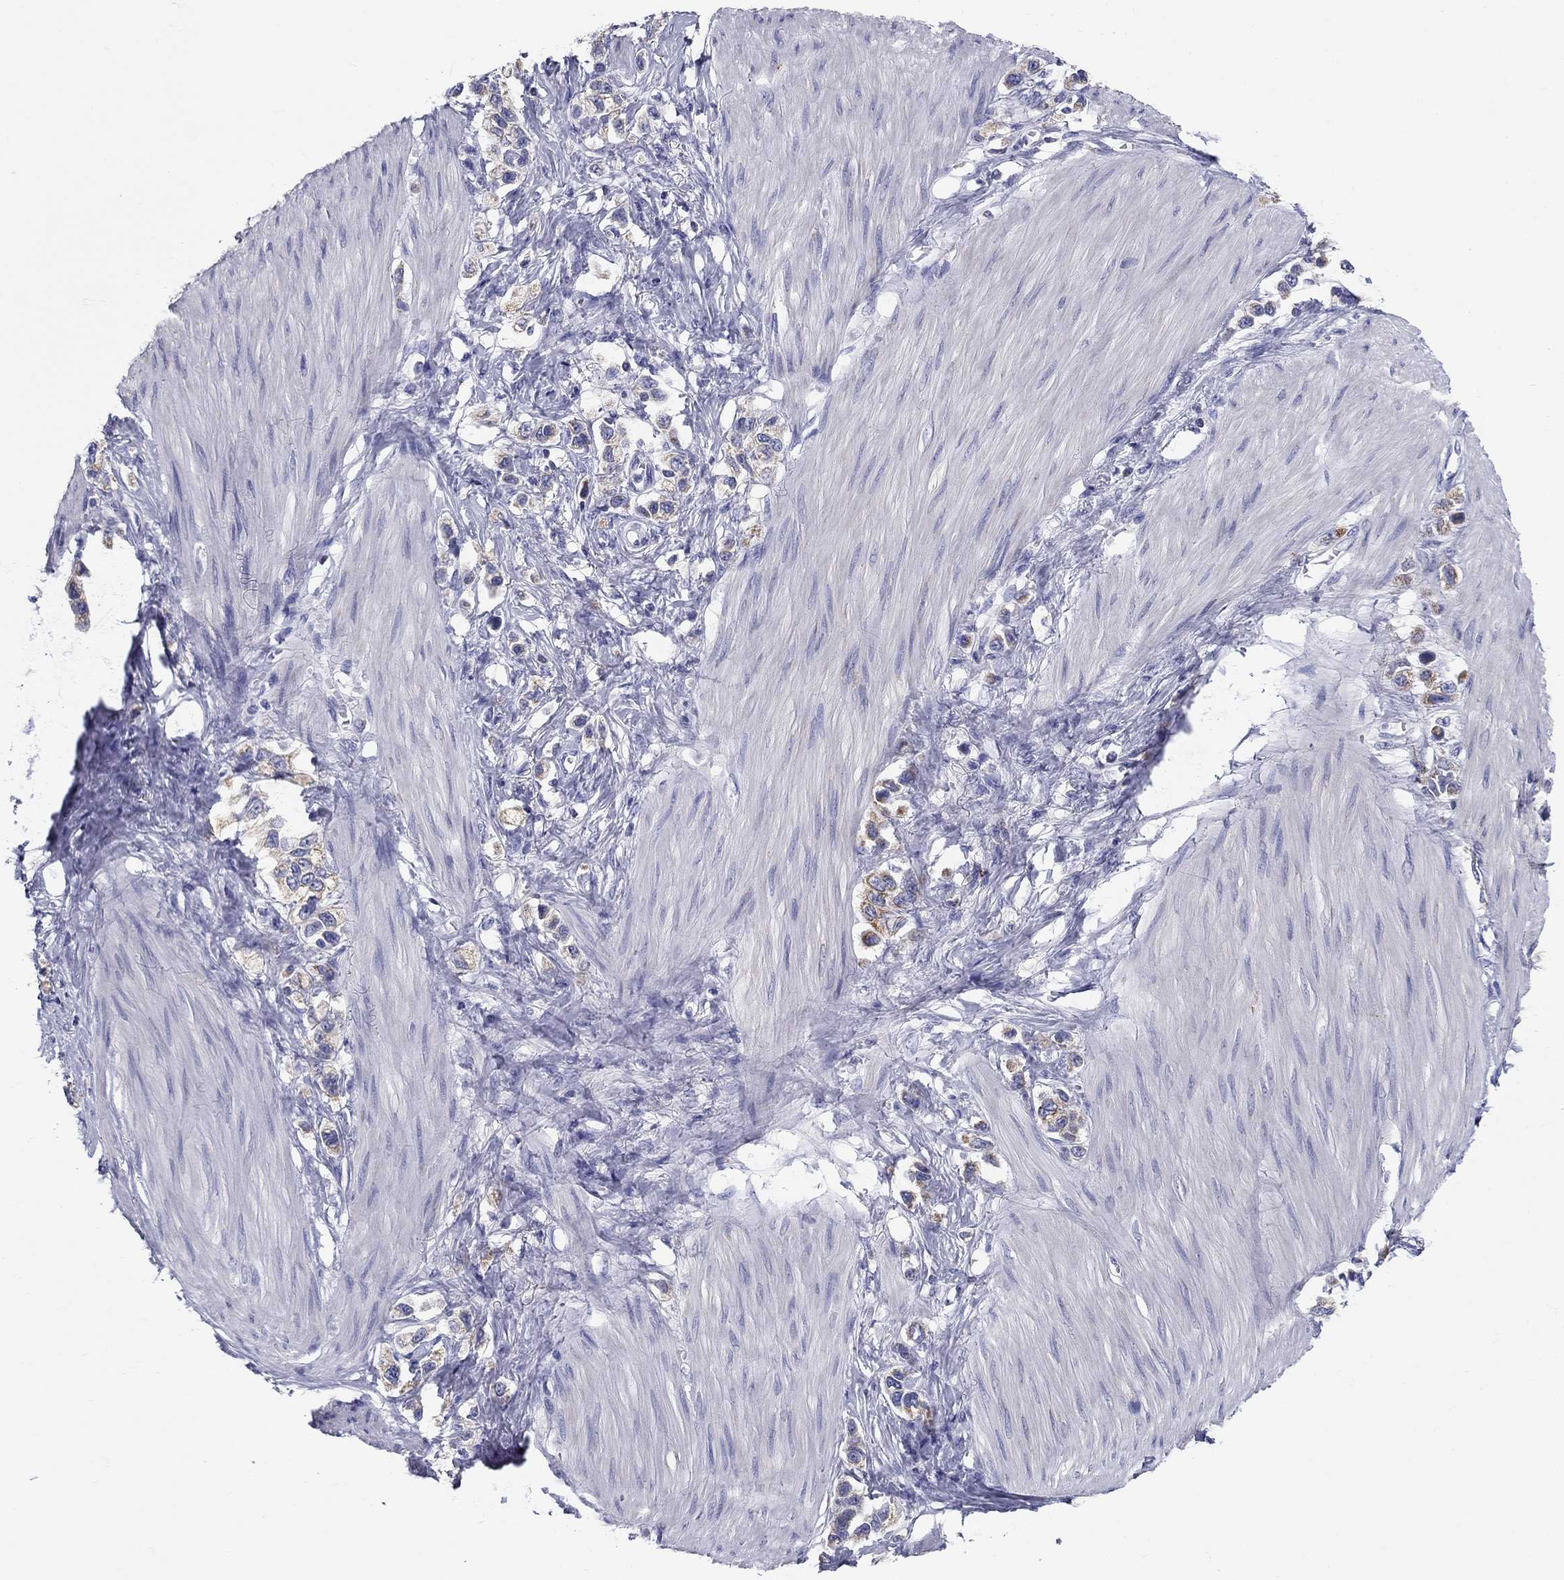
{"staining": {"intensity": "moderate", "quantity": "<25%", "location": "cytoplasmic/membranous"}, "tissue": "stomach cancer", "cell_type": "Tumor cells", "image_type": "cancer", "snomed": [{"axis": "morphology", "description": "Normal tissue, NOS"}, {"axis": "morphology", "description": "Adenocarcinoma, NOS"}, {"axis": "morphology", "description": "Adenocarcinoma, High grade"}, {"axis": "topography", "description": "Stomach, upper"}, {"axis": "topography", "description": "Stomach"}], "caption": "Protein staining by immunohistochemistry displays moderate cytoplasmic/membranous expression in approximately <25% of tumor cells in stomach cancer. (Stains: DAB (3,3'-diaminobenzidine) in brown, nuclei in blue, Microscopy: brightfield microscopy at high magnification).", "gene": "UPB1", "patient": {"sex": "female", "age": 65}}